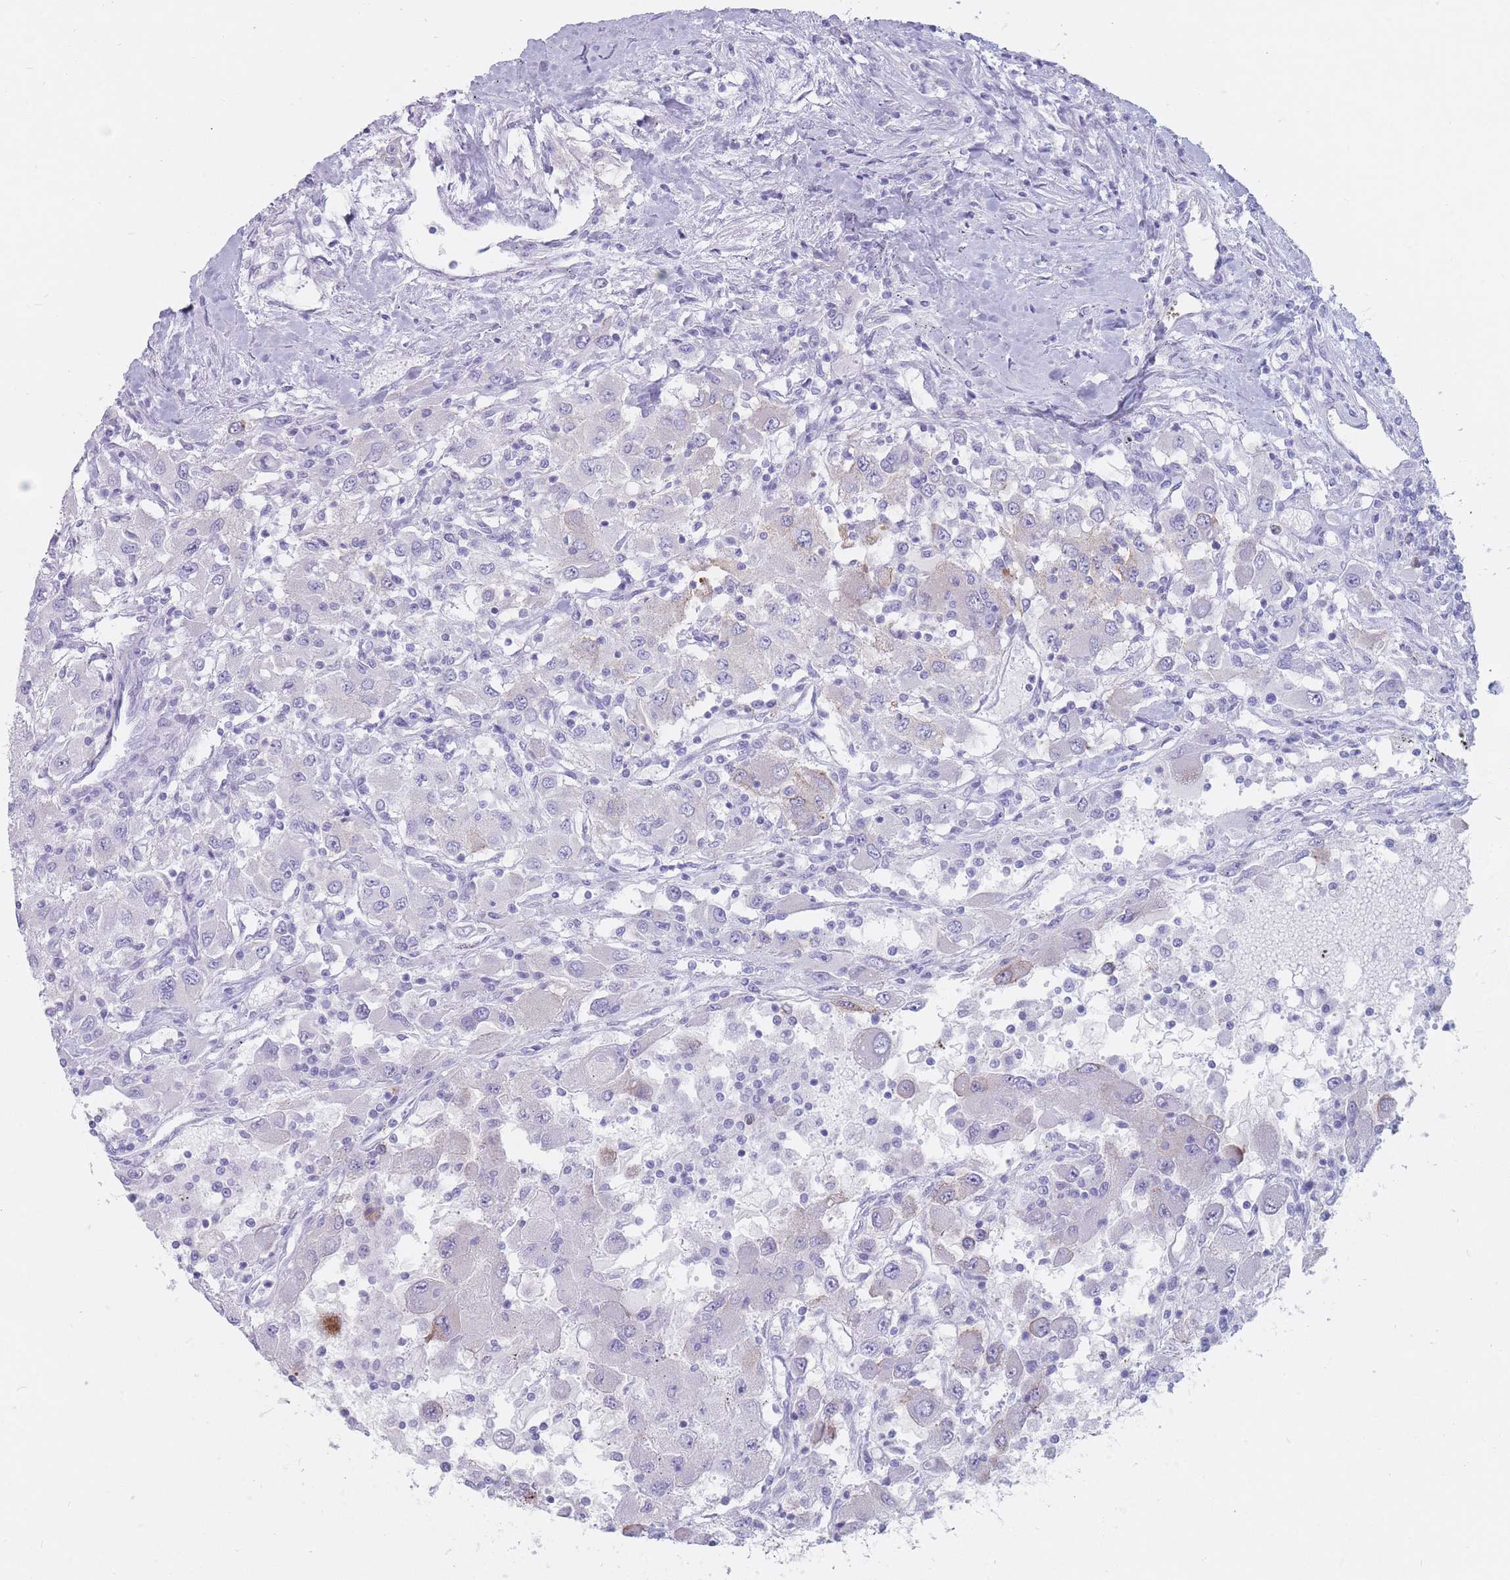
{"staining": {"intensity": "negative", "quantity": "none", "location": "none"}, "tissue": "renal cancer", "cell_type": "Tumor cells", "image_type": "cancer", "snomed": [{"axis": "morphology", "description": "Adenocarcinoma, NOS"}, {"axis": "topography", "description": "Kidney"}], "caption": "This is a histopathology image of immunohistochemistry (IHC) staining of renal cancer, which shows no positivity in tumor cells.", "gene": "ST3GAL5", "patient": {"sex": "female", "age": 67}}